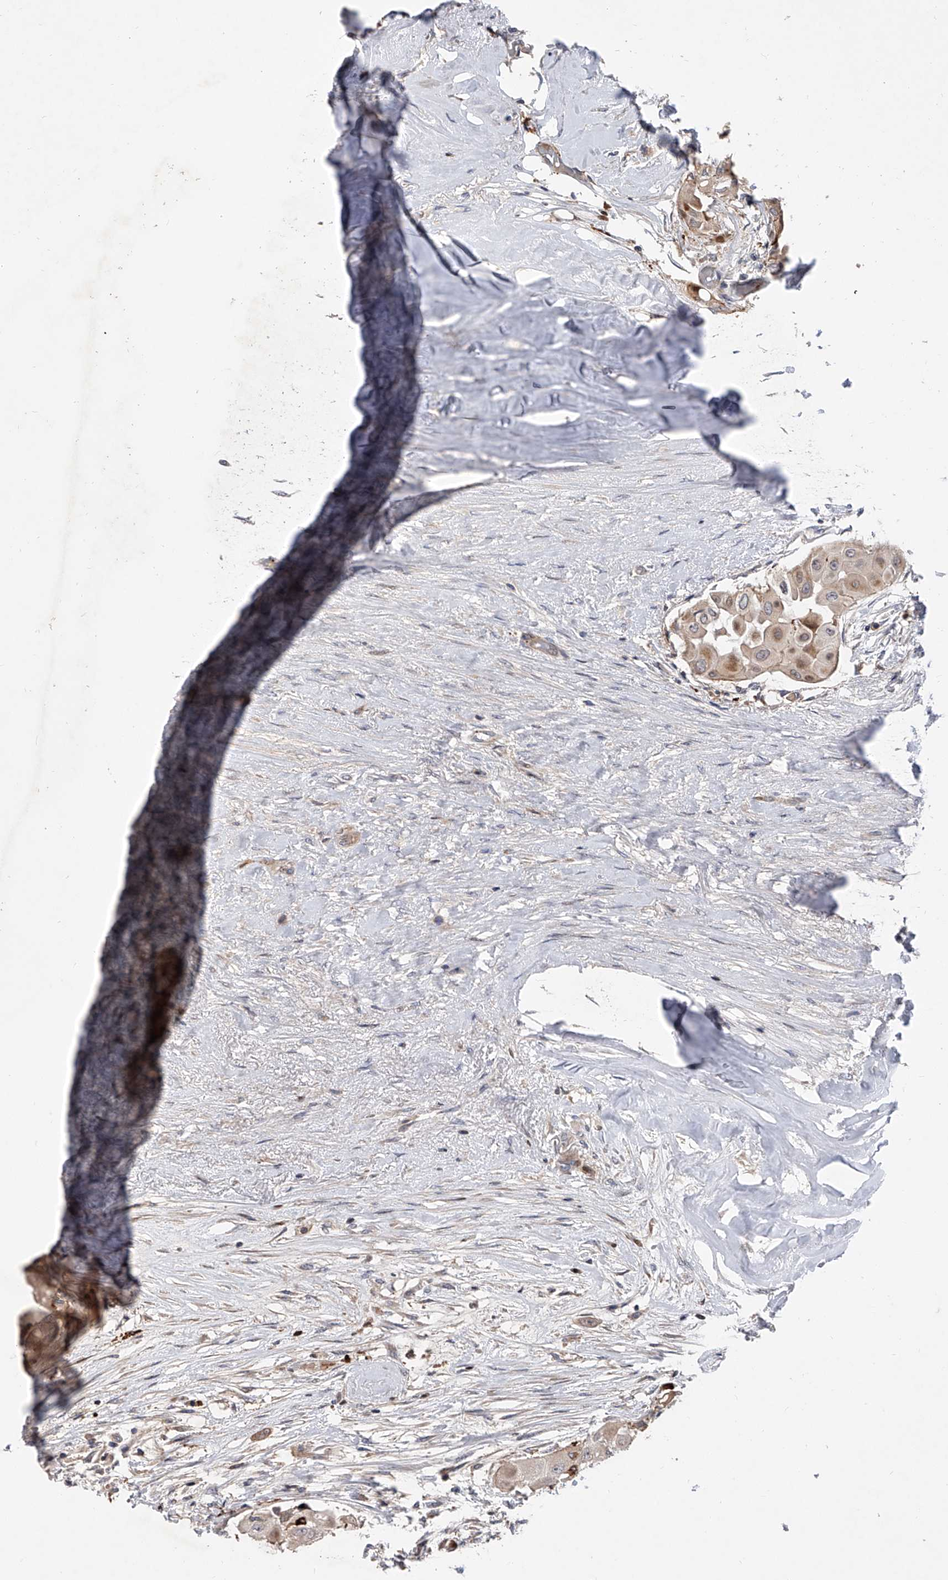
{"staining": {"intensity": "weak", "quantity": ">75%", "location": "cytoplasmic/membranous"}, "tissue": "thyroid cancer", "cell_type": "Tumor cells", "image_type": "cancer", "snomed": [{"axis": "morphology", "description": "Papillary adenocarcinoma, NOS"}, {"axis": "topography", "description": "Thyroid gland"}], "caption": "Papillary adenocarcinoma (thyroid) tissue exhibits weak cytoplasmic/membranous staining in about >75% of tumor cells, visualized by immunohistochemistry.", "gene": "PDSS2", "patient": {"sex": "female", "age": 59}}